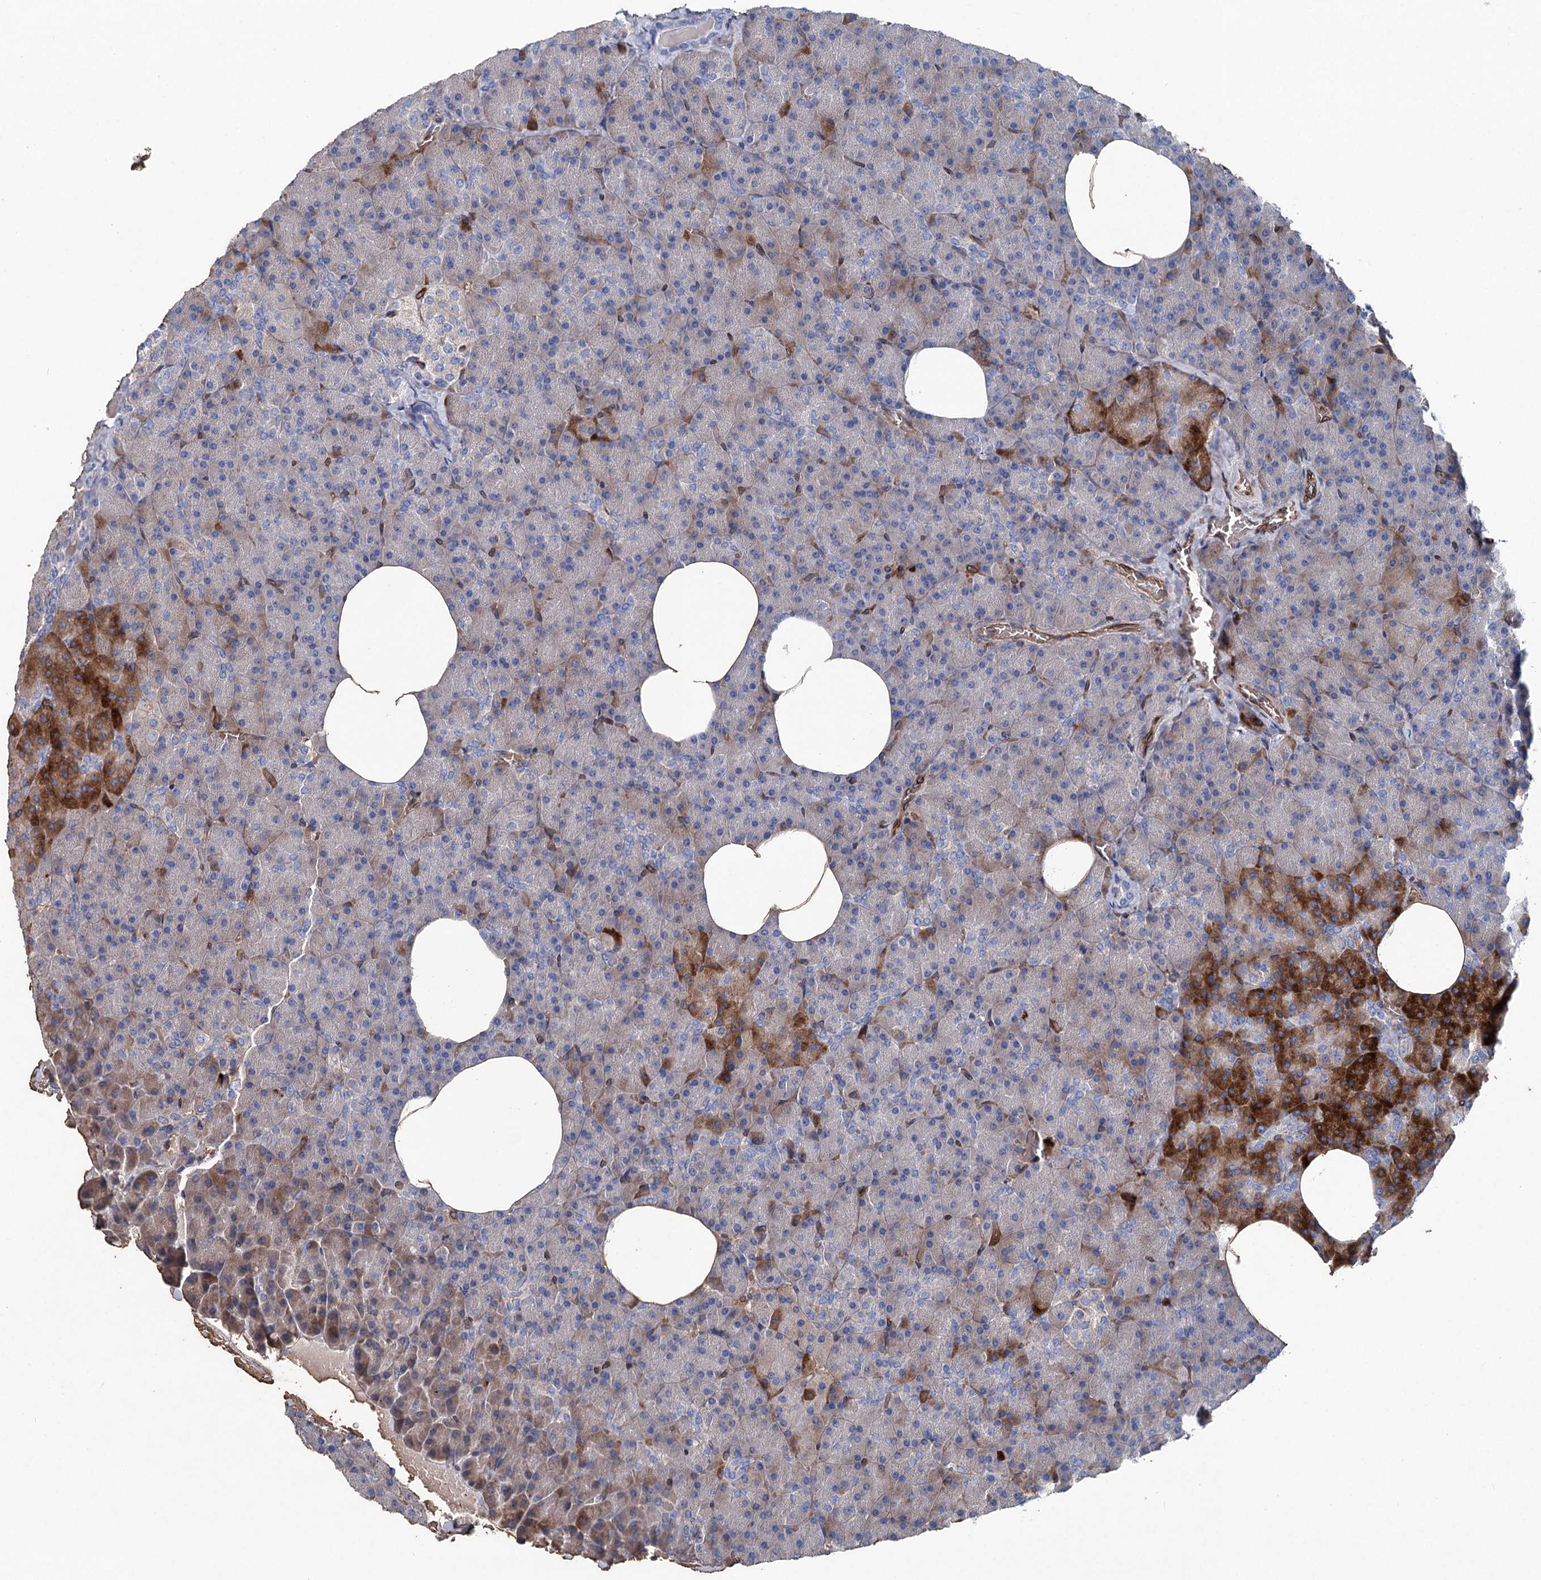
{"staining": {"intensity": "strong", "quantity": "<25%", "location": "cytoplasmic/membranous"}, "tissue": "pancreas", "cell_type": "Exocrine glandular cells", "image_type": "normal", "snomed": [{"axis": "morphology", "description": "Normal tissue, NOS"}, {"axis": "morphology", "description": "Carcinoid, malignant, NOS"}, {"axis": "topography", "description": "Pancreas"}], "caption": "A high-resolution photomicrograph shows immunohistochemistry staining of normal pancreas, which reveals strong cytoplasmic/membranous positivity in about <25% of exocrine glandular cells. (DAB = brown stain, brightfield microscopy at high magnification).", "gene": "STING1", "patient": {"sex": "female", "age": 35}}